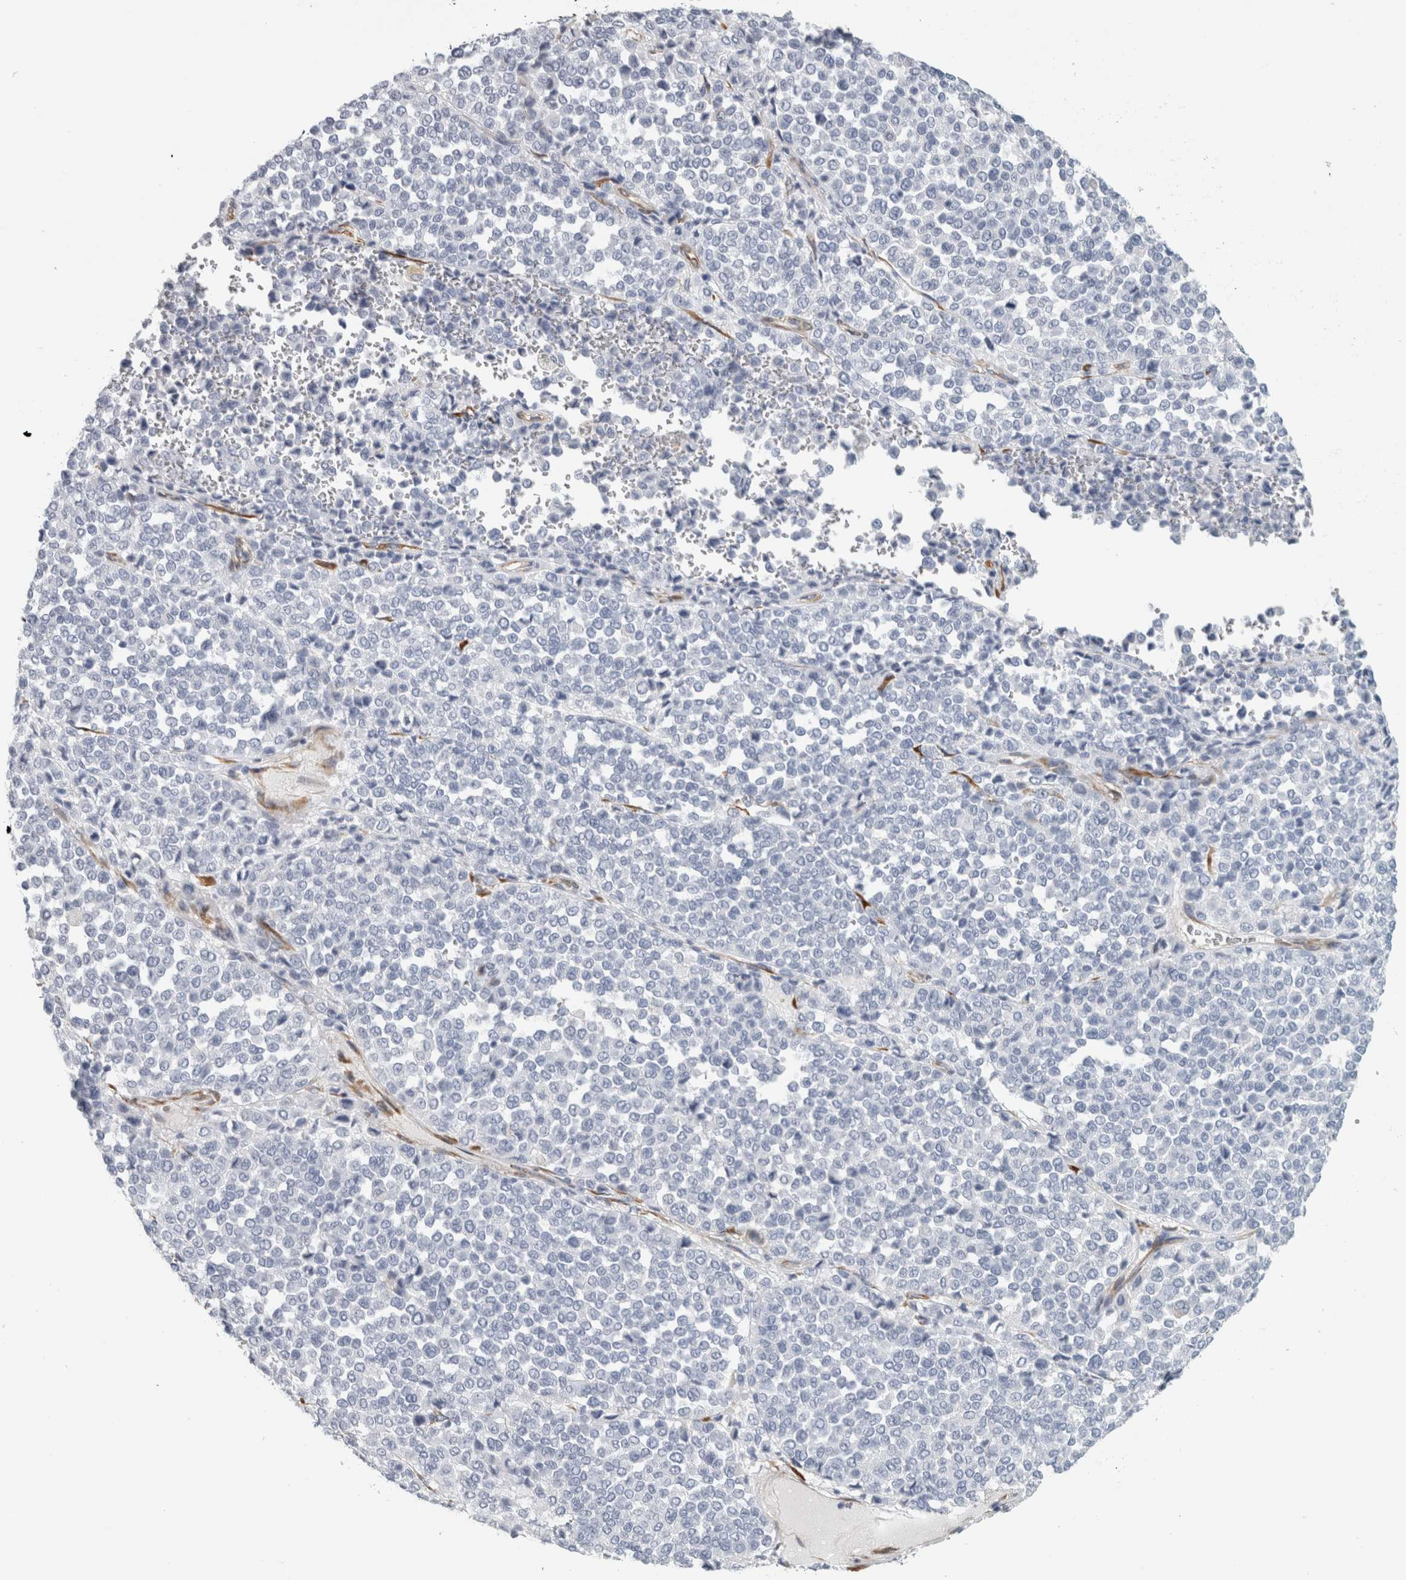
{"staining": {"intensity": "negative", "quantity": "none", "location": "none"}, "tissue": "melanoma", "cell_type": "Tumor cells", "image_type": "cancer", "snomed": [{"axis": "morphology", "description": "Malignant melanoma, Metastatic site"}, {"axis": "topography", "description": "Pancreas"}], "caption": "Tumor cells are negative for protein expression in human melanoma.", "gene": "B3GNT3", "patient": {"sex": "female", "age": 30}}